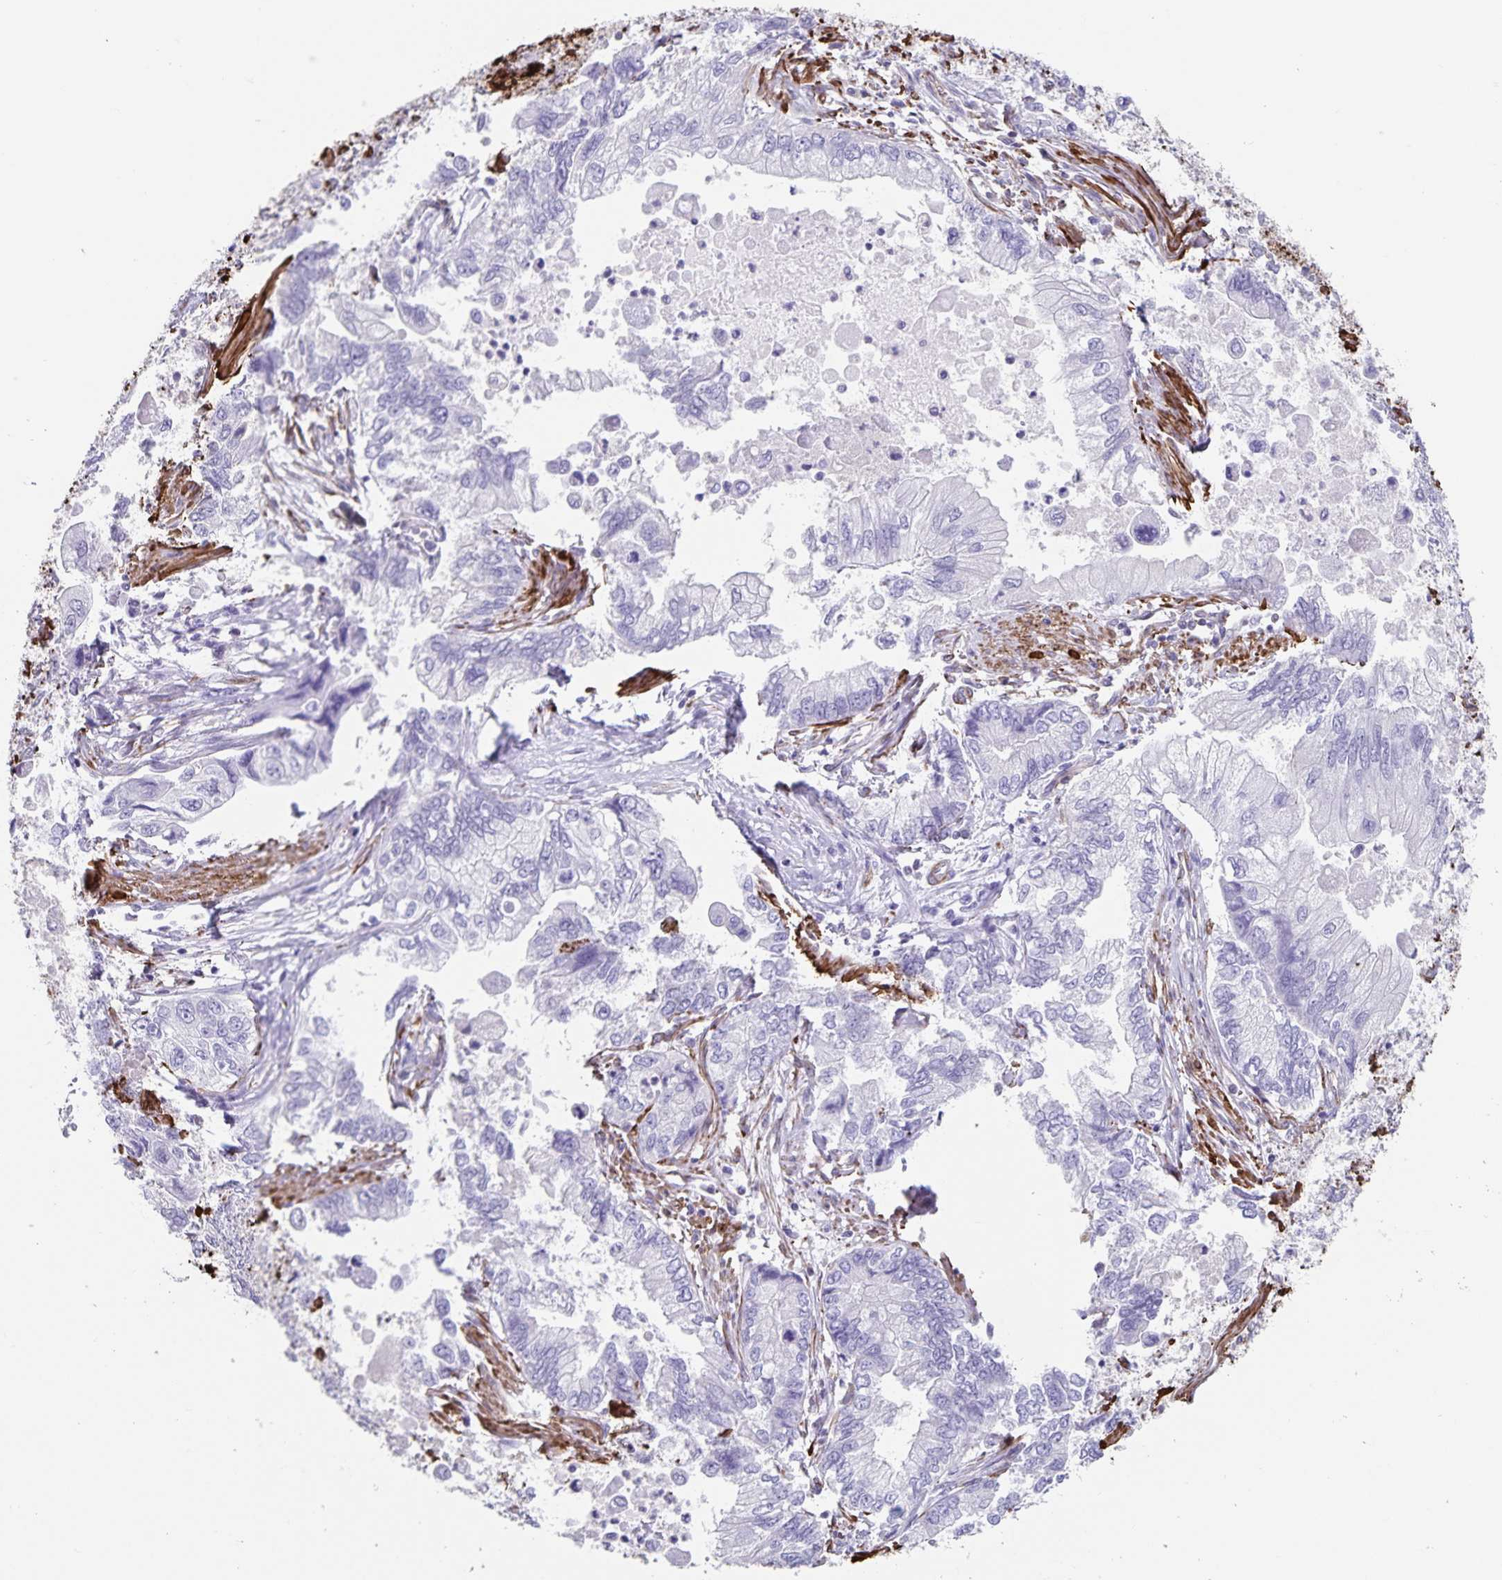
{"staining": {"intensity": "negative", "quantity": "none", "location": "none"}, "tissue": "stomach cancer", "cell_type": "Tumor cells", "image_type": "cancer", "snomed": [{"axis": "morphology", "description": "Adenocarcinoma, NOS"}, {"axis": "topography", "description": "Pancreas"}, {"axis": "topography", "description": "Stomach, upper"}], "caption": "This photomicrograph is of stomach cancer (adenocarcinoma) stained with immunohistochemistry (IHC) to label a protein in brown with the nuclei are counter-stained blue. There is no staining in tumor cells.", "gene": "SYNM", "patient": {"sex": "male", "age": 77}}